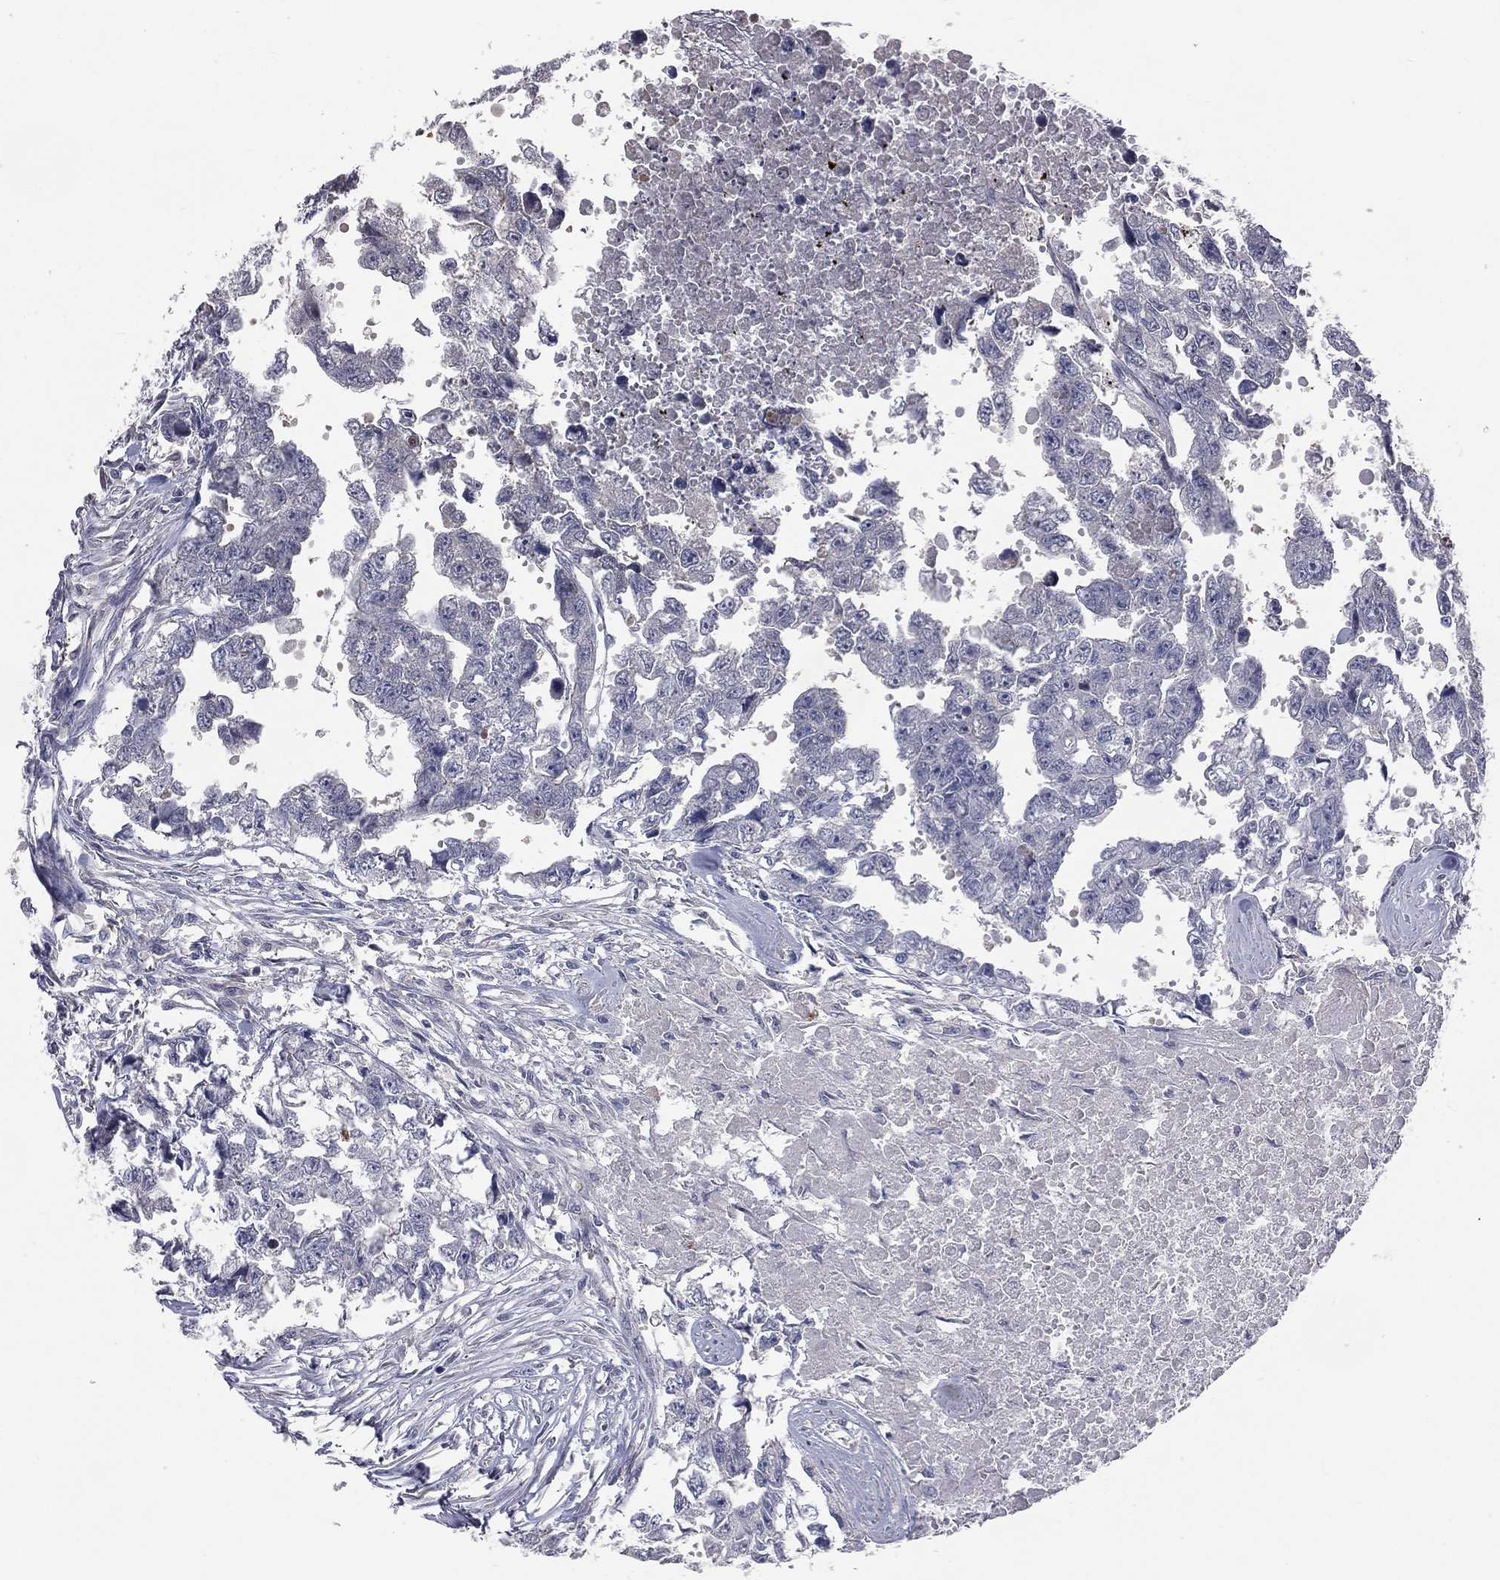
{"staining": {"intensity": "negative", "quantity": "none", "location": "none"}, "tissue": "testis cancer", "cell_type": "Tumor cells", "image_type": "cancer", "snomed": [{"axis": "morphology", "description": "Carcinoma, Embryonal, NOS"}, {"axis": "morphology", "description": "Teratoma, malignant, NOS"}, {"axis": "topography", "description": "Testis"}], "caption": "Testis cancer was stained to show a protein in brown. There is no significant expression in tumor cells. The staining was performed using DAB to visualize the protein expression in brown, while the nuclei were stained in blue with hematoxylin (Magnification: 20x).", "gene": "DMKN", "patient": {"sex": "male", "age": 44}}